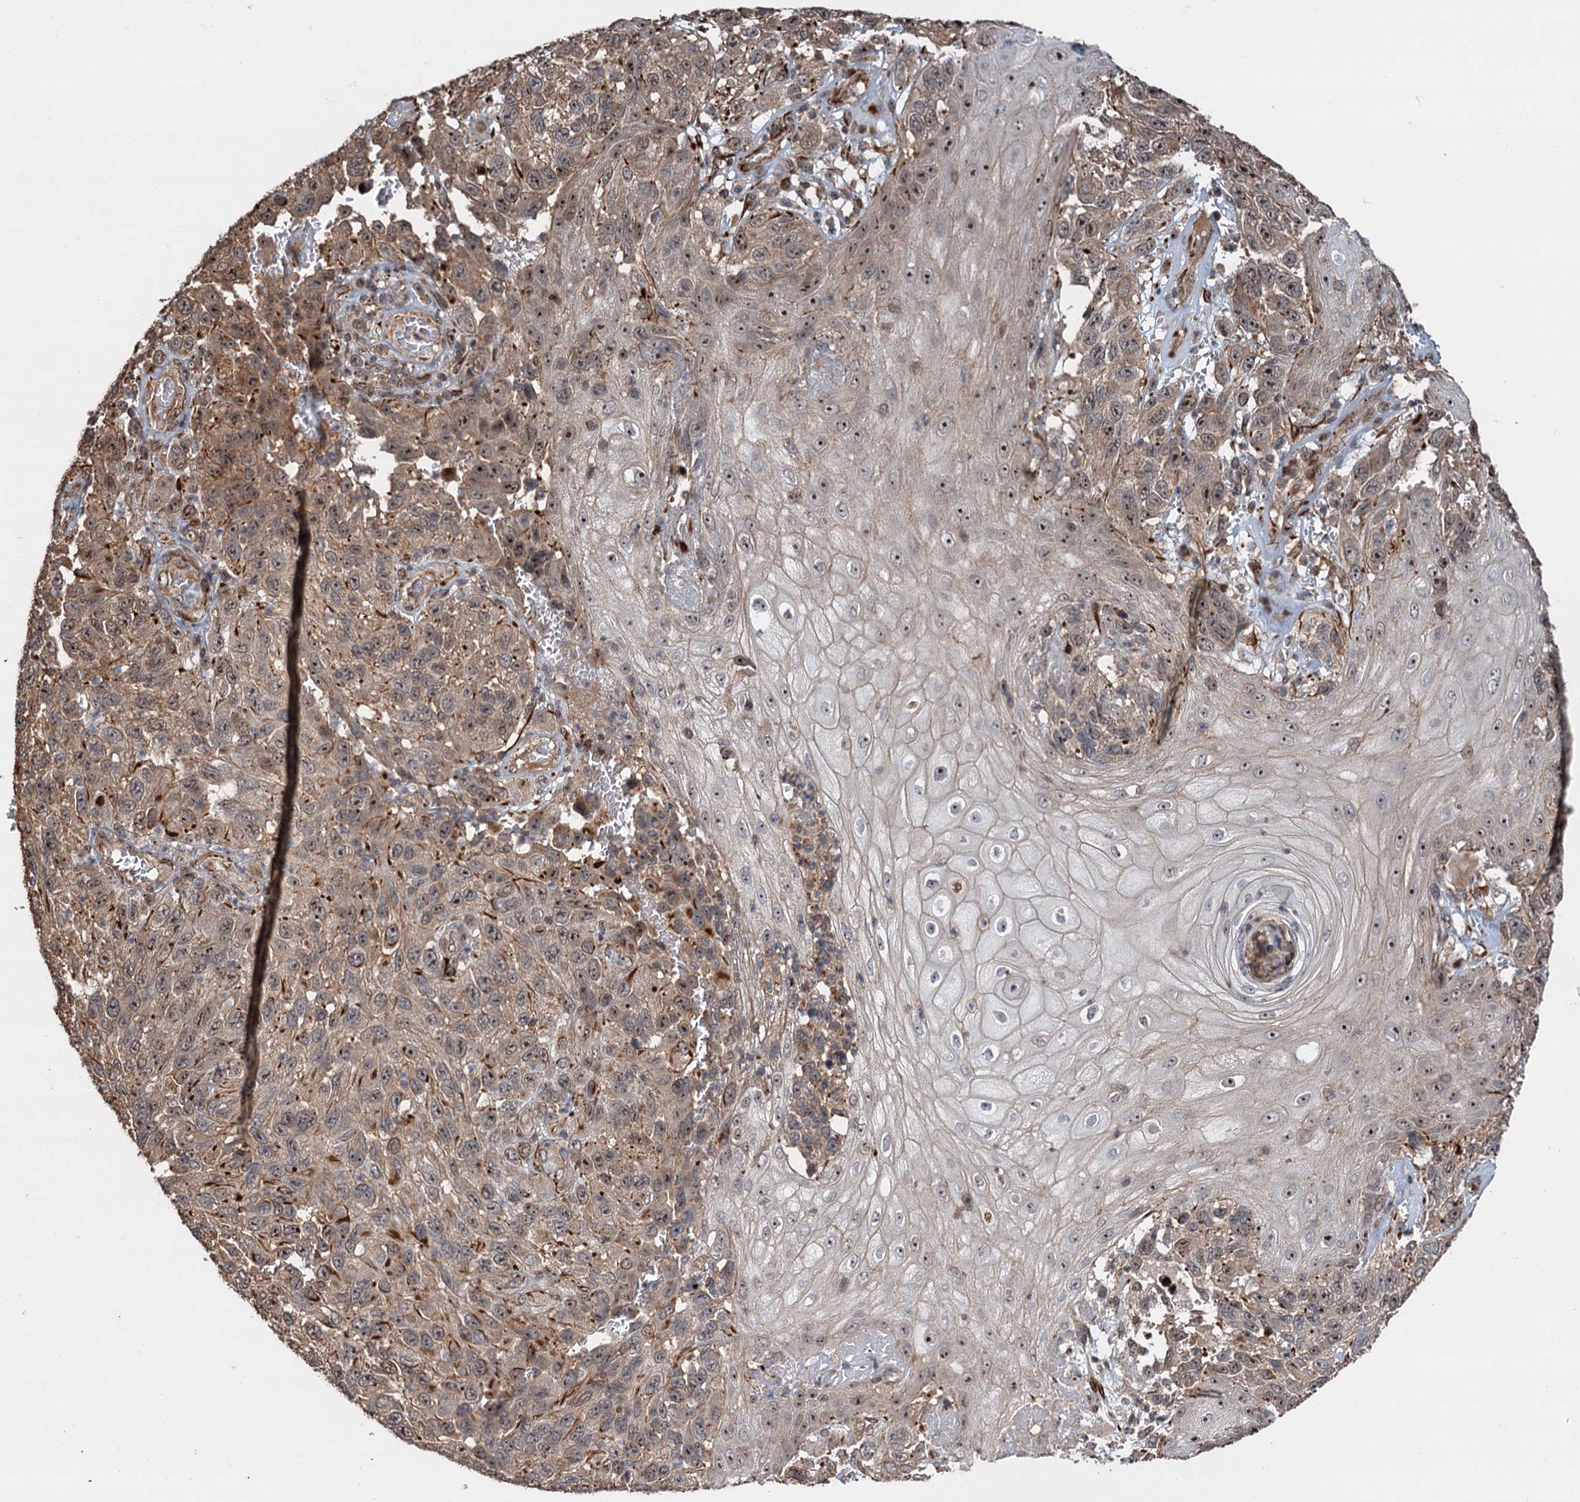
{"staining": {"intensity": "strong", "quantity": "<25%", "location": "cytoplasmic/membranous,nuclear"}, "tissue": "melanoma", "cell_type": "Tumor cells", "image_type": "cancer", "snomed": [{"axis": "morphology", "description": "Normal tissue, NOS"}, {"axis": "morphology", "description": "Malignant melanoma, NOS"}, {"axis": "topography", "description": "Skin"}], "caption": "Protein expression analysis of human malignant melanoma reveals strong cytoplasmic/membranous and nuclear staining in approximately <25% of tumor cells.", "gene": "TMA16", "patient": {"sex": "female", "age": 96}}